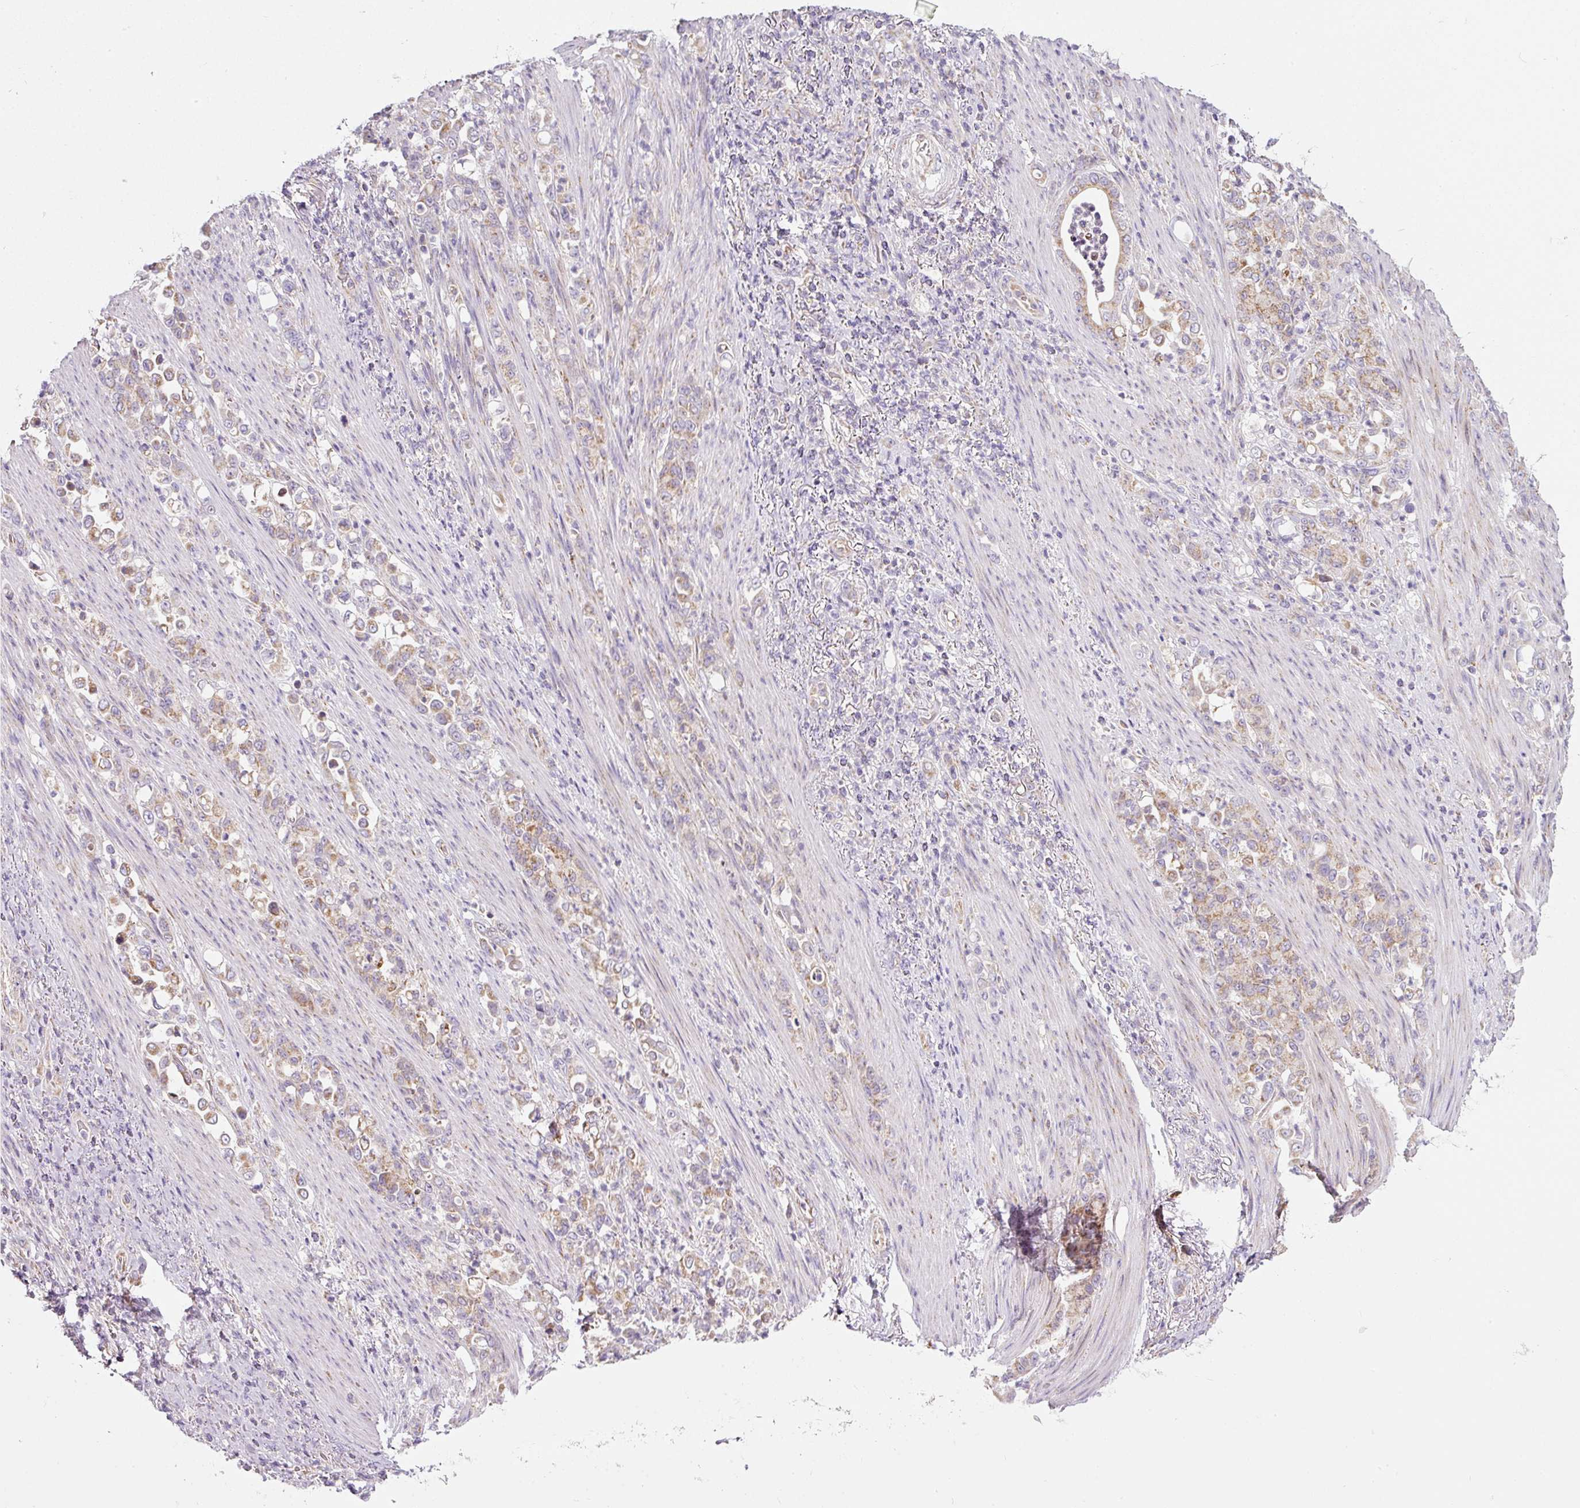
{"staining": {"intensity": "moderate", "quantity": "25%-75%", "location": "cytoplasmic/membranous"}, "tissue": "stomach cancer", "cell_type": "Tumor cells", "image_type": "cancer", "snomed": [{"axis": "morphology", "description": "Normal tissue, NOS"}, {"axis": "morphology", "description": "Adenocarcinoma, NOS"}, {"axis": "topography", "description": "Stomach"}], "caption": "A micrograph of human adenocarcinoma (stomach) stained for a protein exhibits moderate cytoplasmic/membranous brown staining in tumor cells.", "gene": "NDUFA1", "patient": {"sex": "female", "age": 79}}